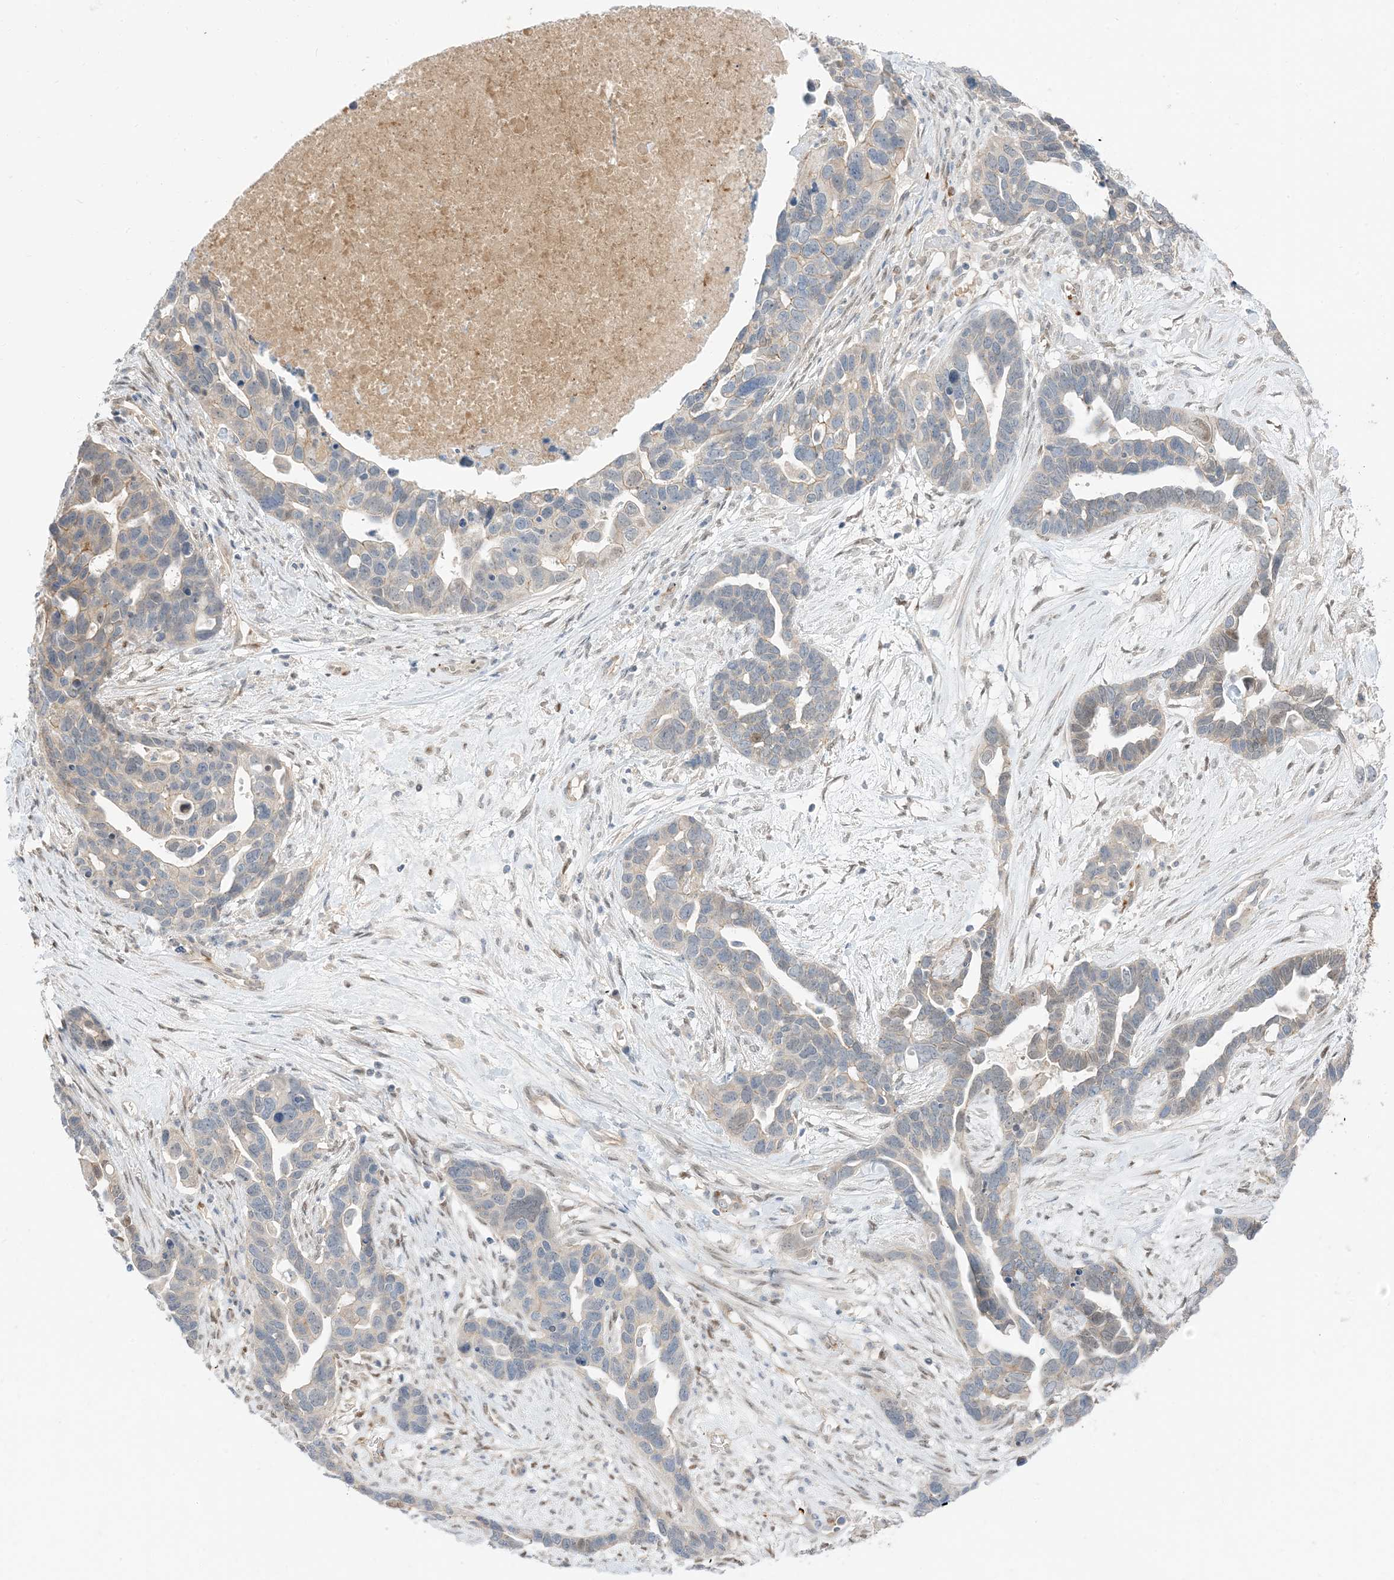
{"staining": {"intensity": "negative", "quantity": "none", "location": "none"}, "tissue": "ovarian cancer", "cell_type": "Tumor cells", "image_type": "cancer", "snomed": [{"axis": "morphology", "description": "Cystadenocarcinoma, serous, NOS"}, {"axis": "topography", "description": "Ovary"}], "caption": "Tumor cells are negative for protein expression in human serous cystadenocarcinoma (ovarian). (DAB immunohistochemistry (IHC) visualized using brightfield microscopy, high magnification).", "gene": "RIN1", "patient": {"sex": "female", "age": 54}}